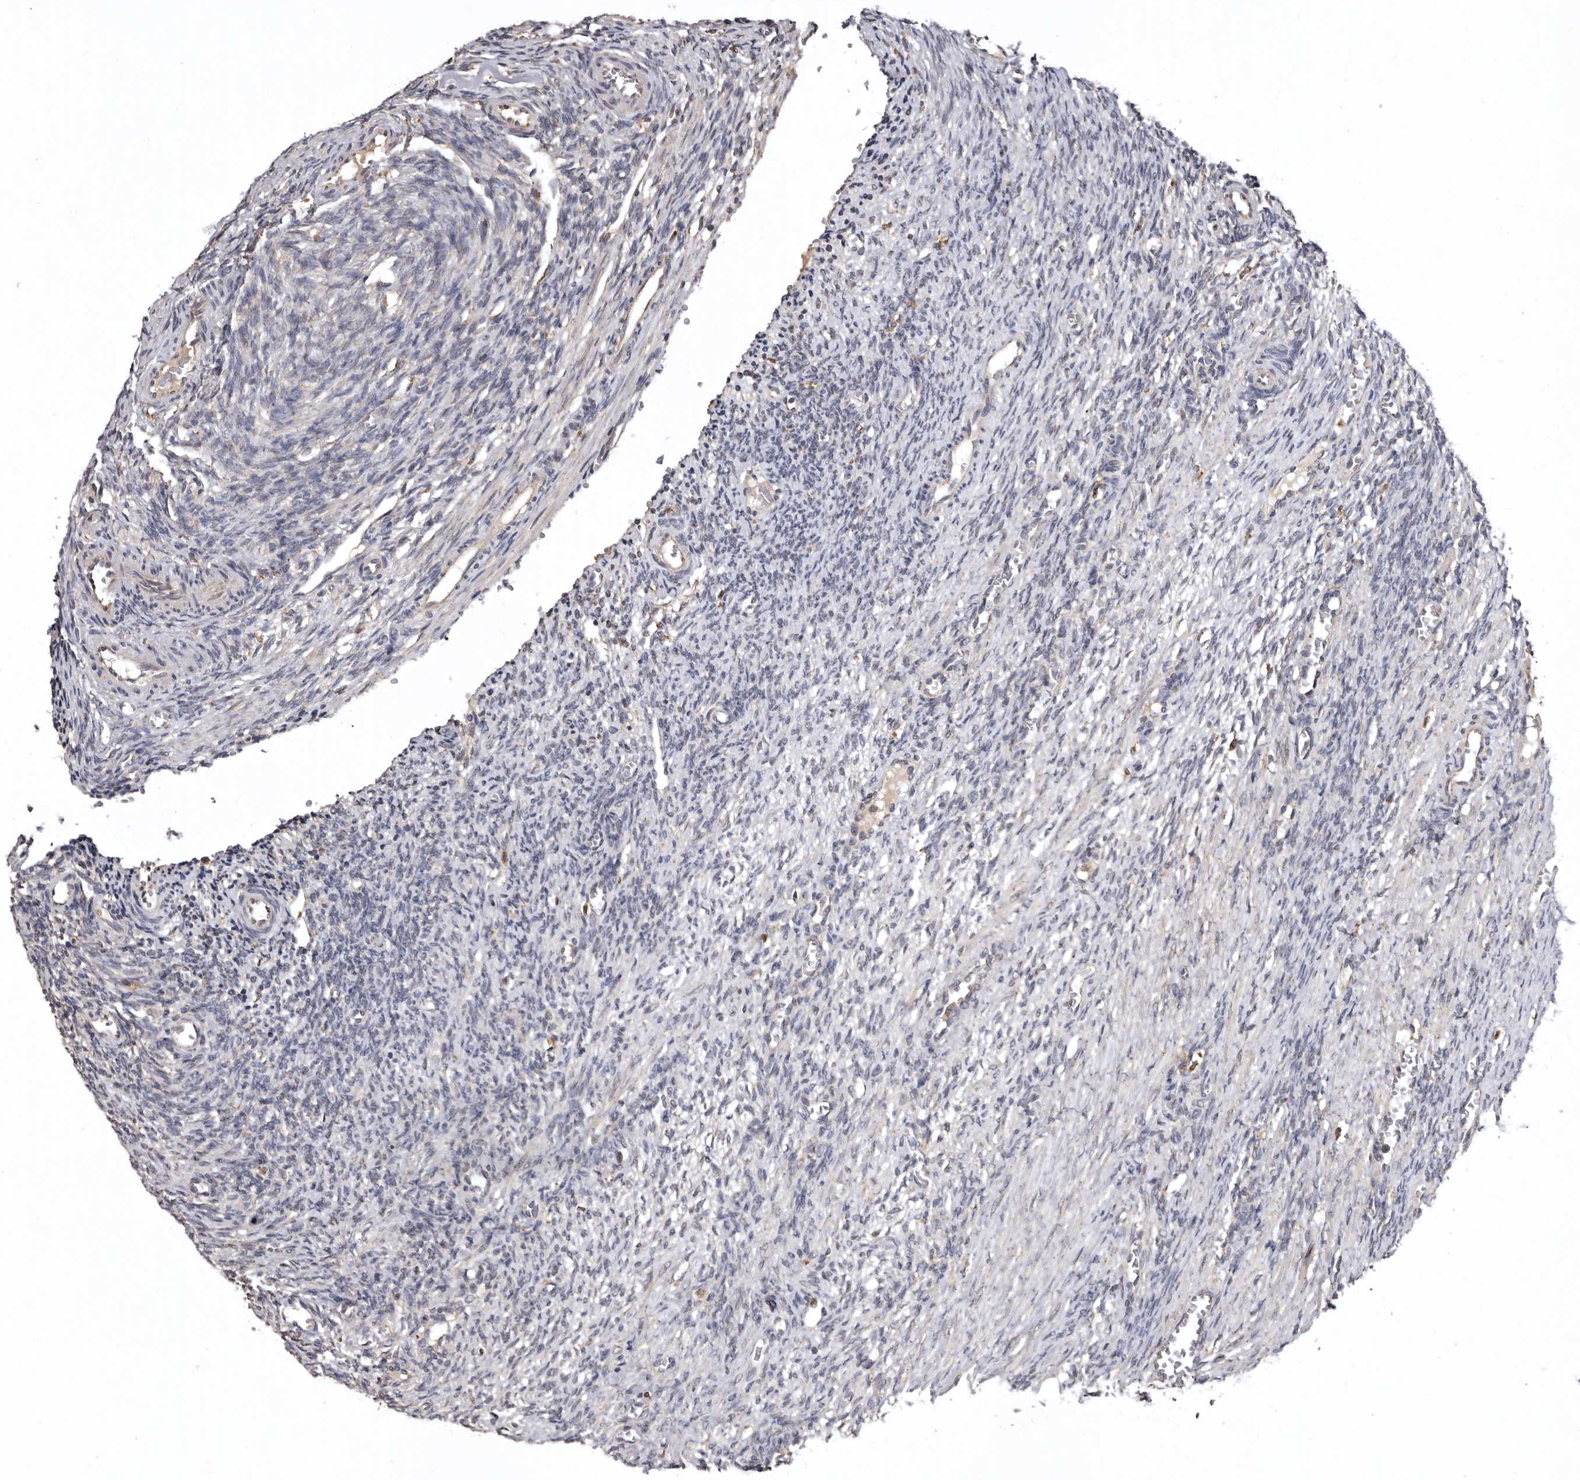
{"staining": {"intensity": "moderate", "quantity": ">75%", "location": "cytoplasmic/membranous"}, "tissue": "ovary", "cell_type": "Follicle cells", "image_type": "normal", "snomed": [{"axis": "morphology", "description": "Normal tissue, NOS"}, {"axis": "topography", "description": "Ovary"}], "caption": "Immunohistochemical staining of benign ovary displays moderate cytoplasmic/membranous protein positivity in about >75% of follicle cells.", "gene": "INKA2", "patient": {"sex": "female", "age": 27}}